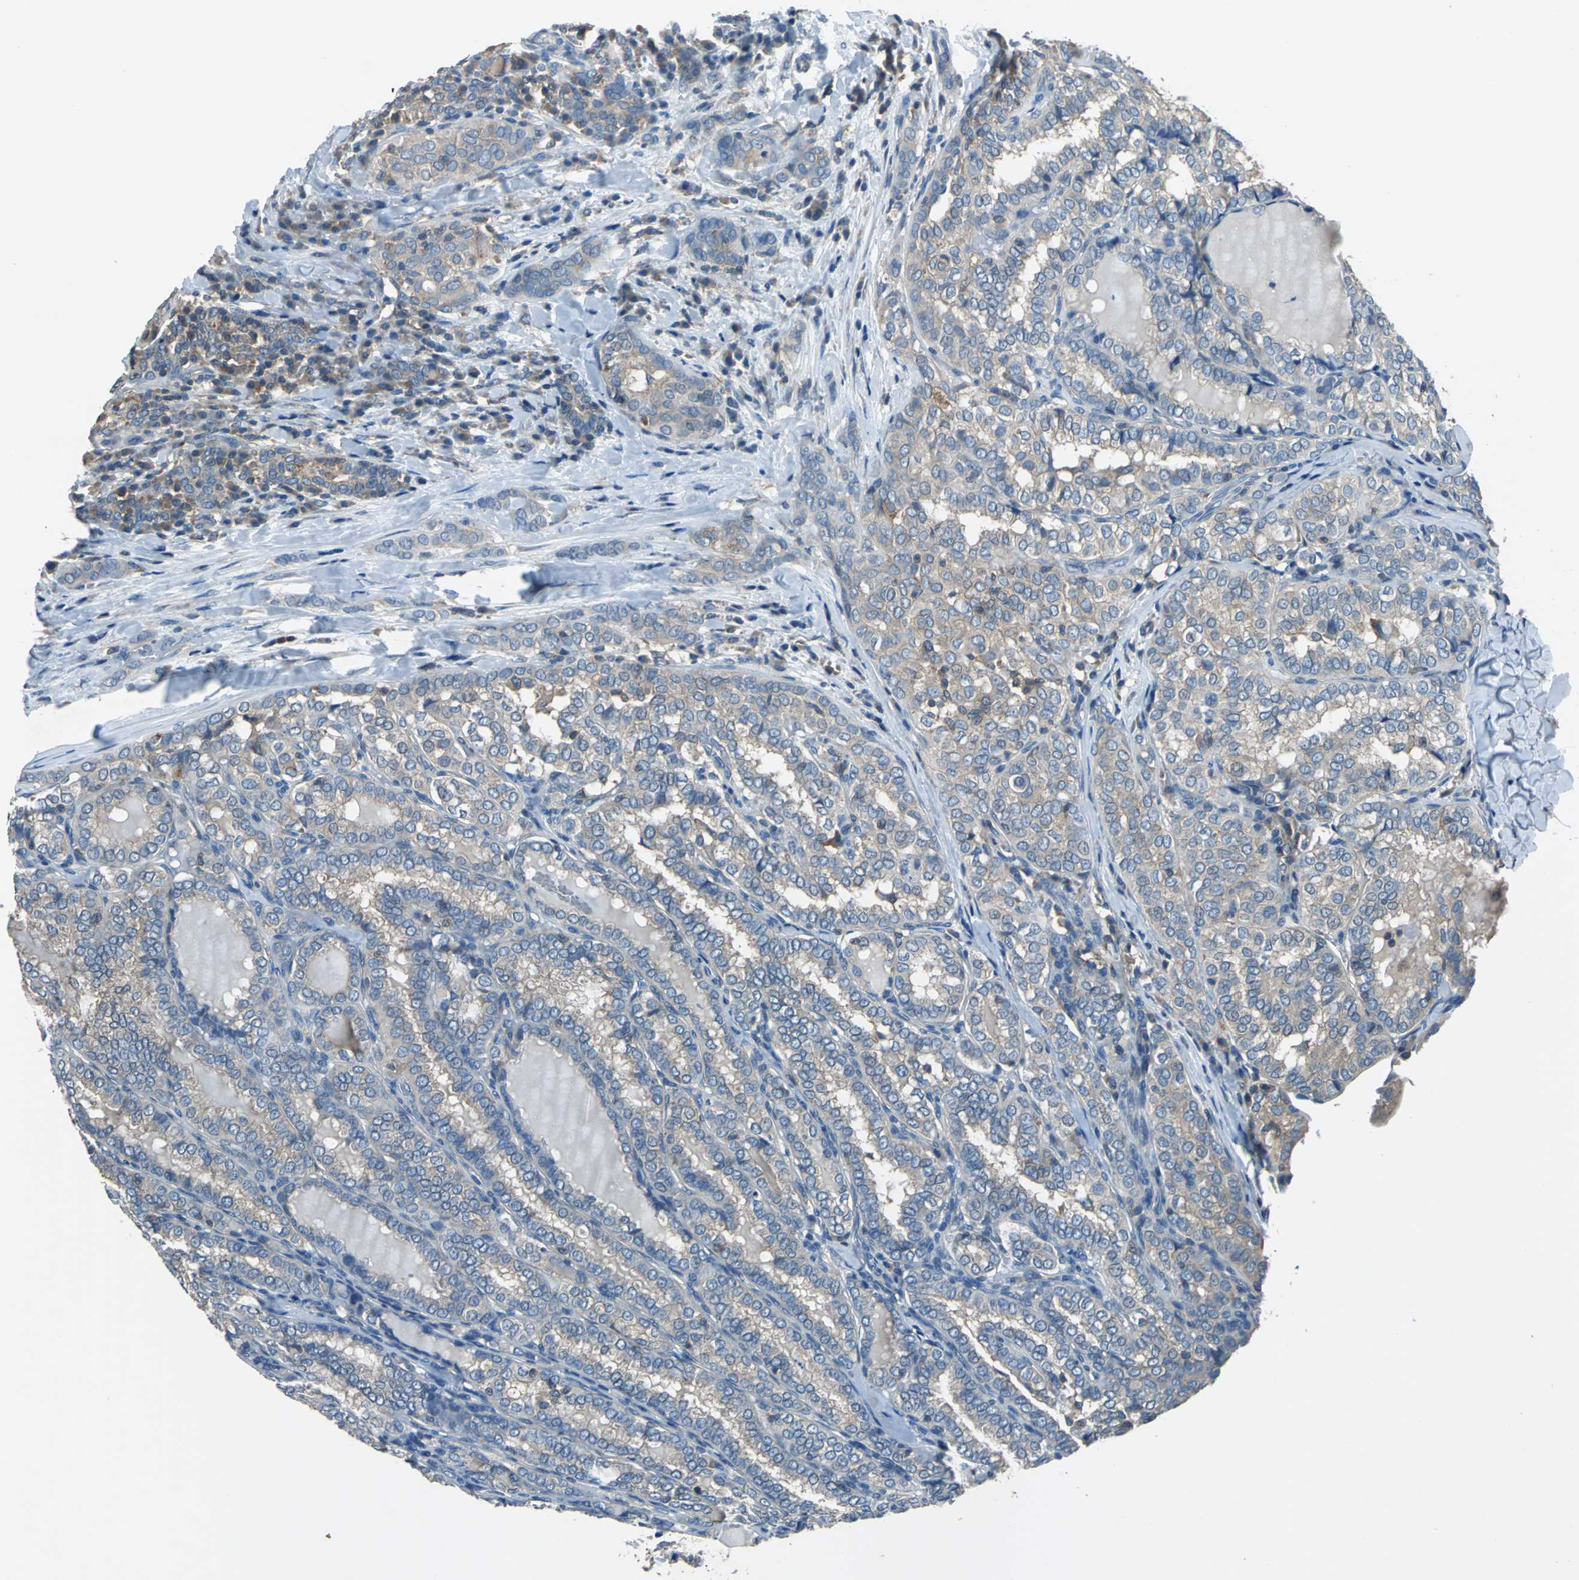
{"staining": {"intensity": "weak", "quantity": "25%-75%", "location": "cytoplasmic/membranous"}, "tissue": "thyroid cancer", "cell_type": "Tumor cells", "image_type": "cancer", "snomed": [{"axis": "morphology", "description": "Papillary adenocarcinoma, NOS"}, {"axis": "topography", "description": "Thyroid gland"}], "caption": "There is low levels of weak cytoplasmic/membranous expression in tumor cells of papillary adenocarcinoma (thyroid), as demonstrated by immunohistochemical staining (brown color).", "gene": "PRKCA", "patient": {"sex": "female", "age": 30}}